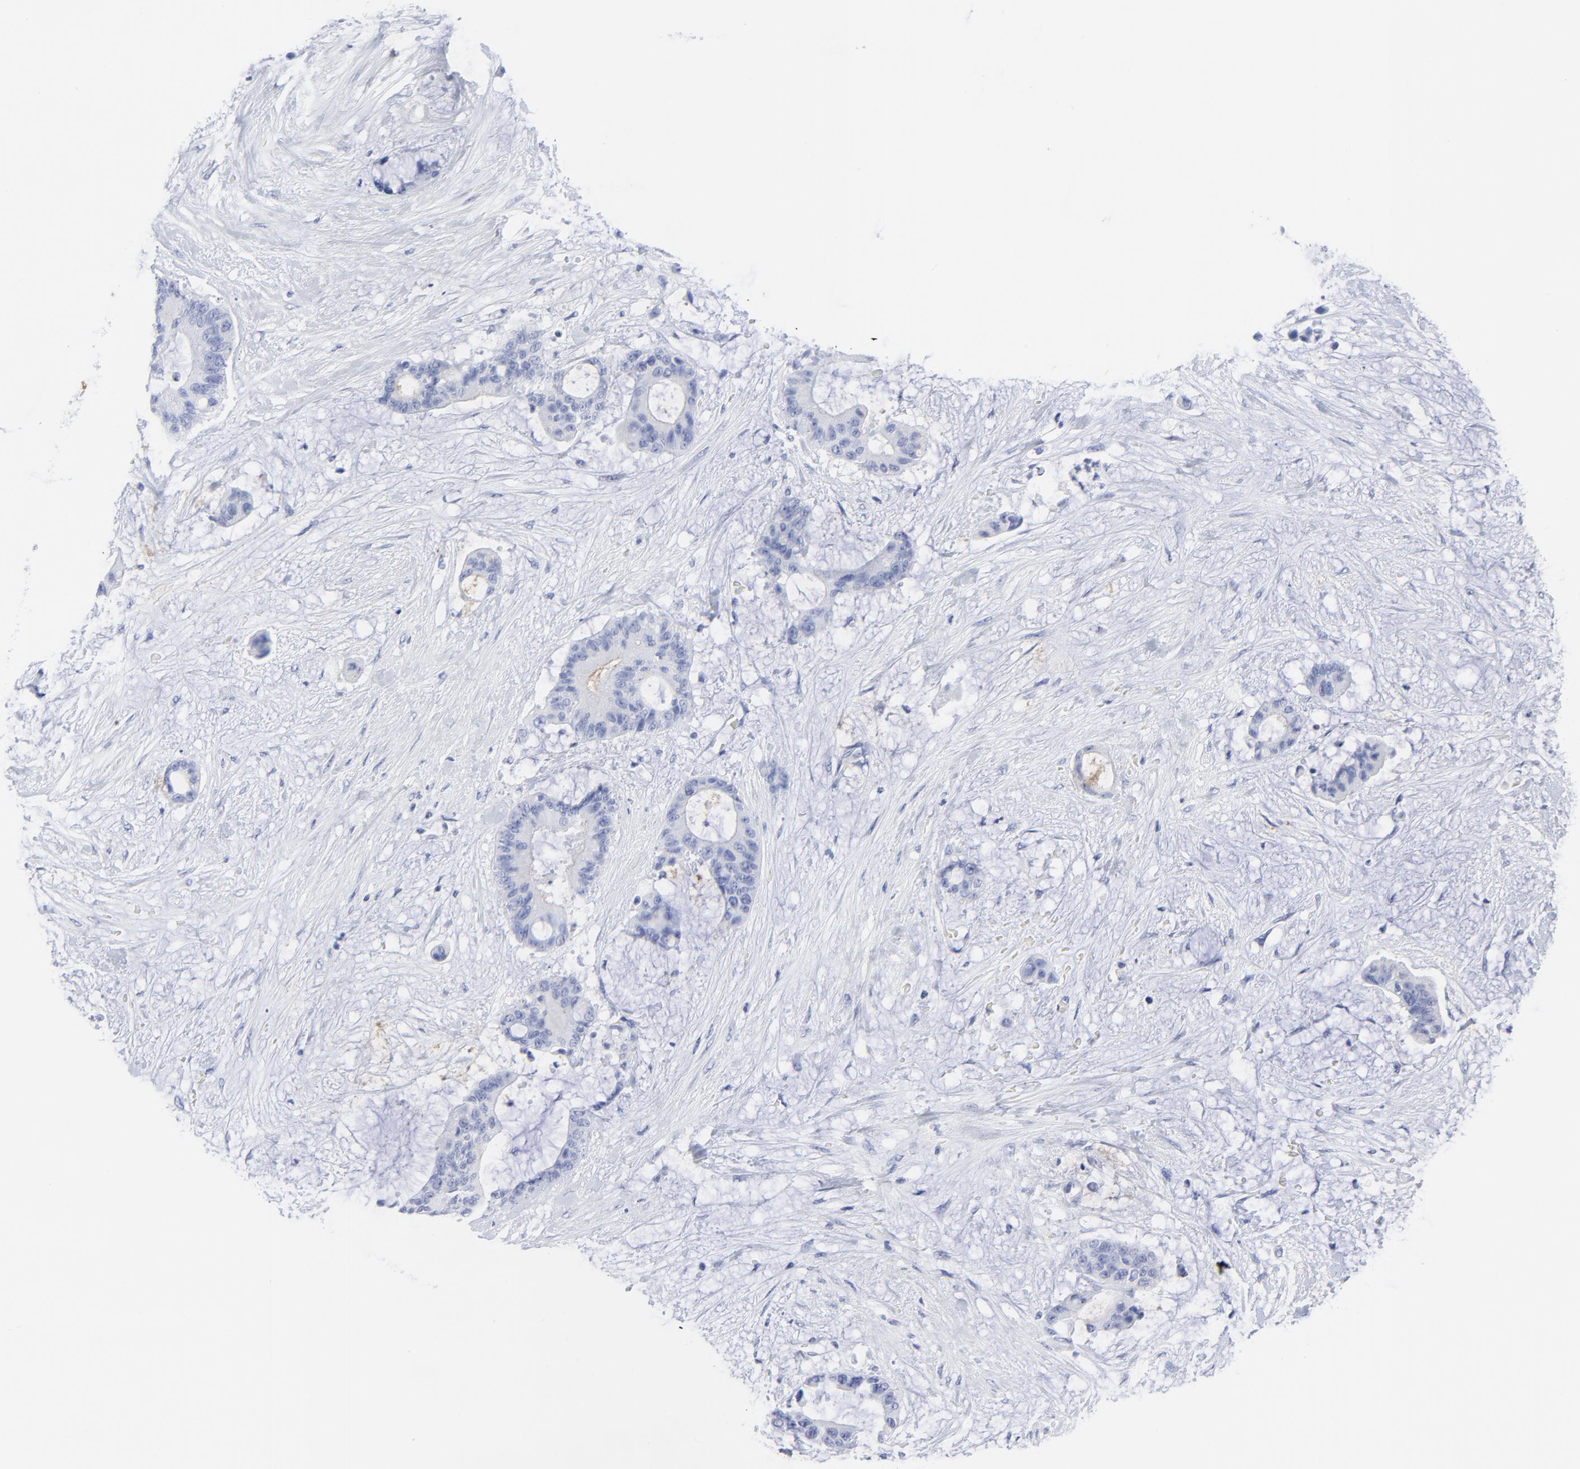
{"staining": {"intensity": "negative", "quantity": "none", "location": "none"}, "tissue": "liver cancer", "cell_type": "Tumor cells", "image_type": "cancer", "snomed": [{"axis": "morphology", "description": "Cholangiocarcinoma"}, {"axis": "topography", "description": "Liver"}], "caption": "There is no significant staining in tumor cells of liver cancer (cholangiocarcinoma). (Stains: DAB (3,3'-diaminobenzidine) IHC with hematoxylin counter stain, Microscopy: brightfield microscopy at high magnification).", "gene": "CNTN3", "patient": {"sex": "female", "age": 73}}